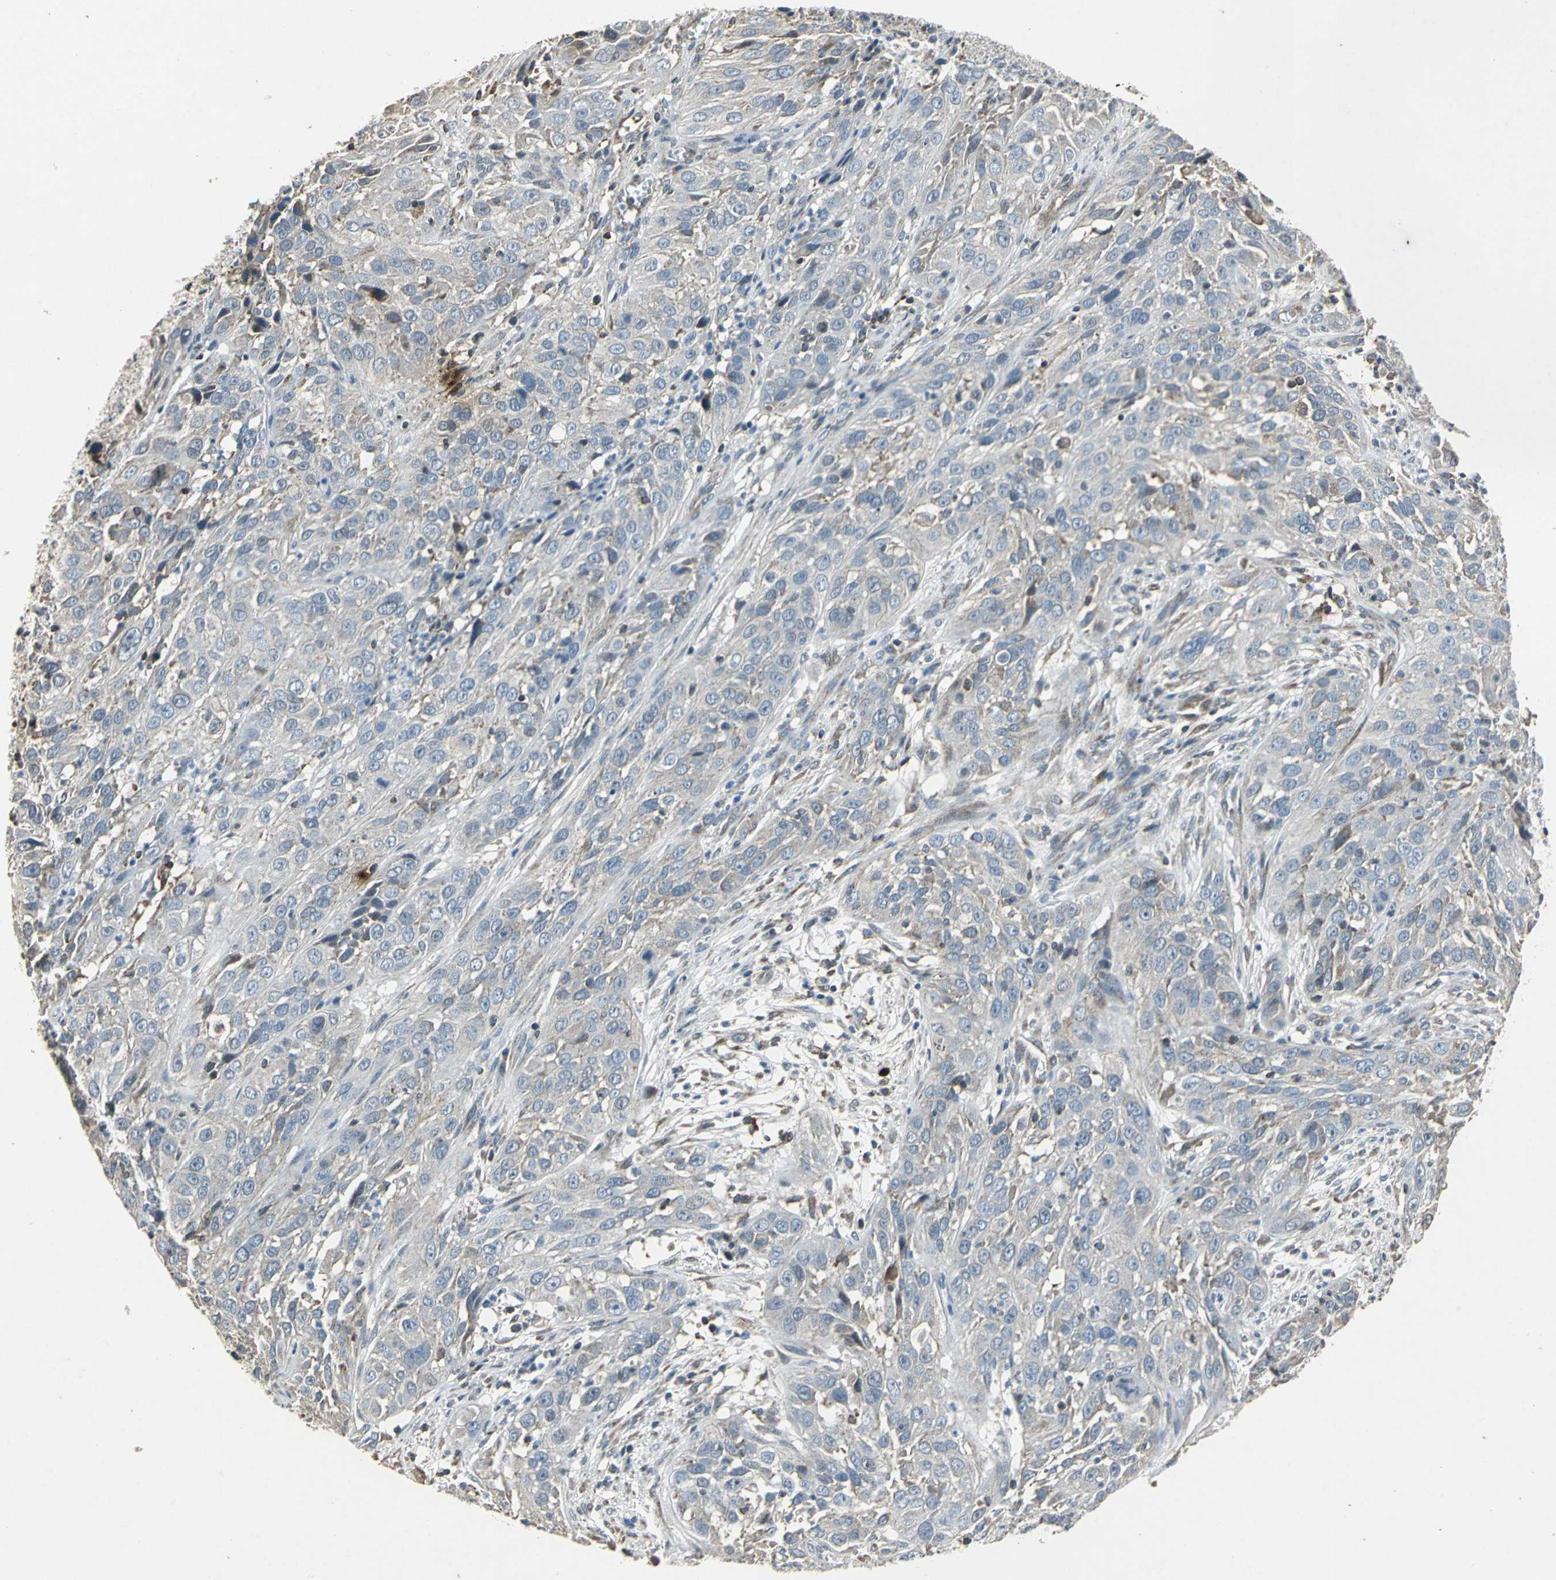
{"staining": {"intensity": "weak", "quantity": "25%-75%", "location": "cytoplasmic/membranous"}, "tissue": "cervical cancer", "cell_type": "Tumor cells", "image_type": "cancer", "snomed": [{"axis": "morphology", "description": "Squamous cell carcinoma, NOS"}, {"axis": "topography", "description": "Cervix"}], "caption": "About 25%-75% of tumor cells in cervical cancer demonstrate weak cytoplasmic/membranous protein positivity as visualized by brown immunohistochemical staining.", "gene": "DNAJB4", "patient": {"sex": "female", "age": 32}}